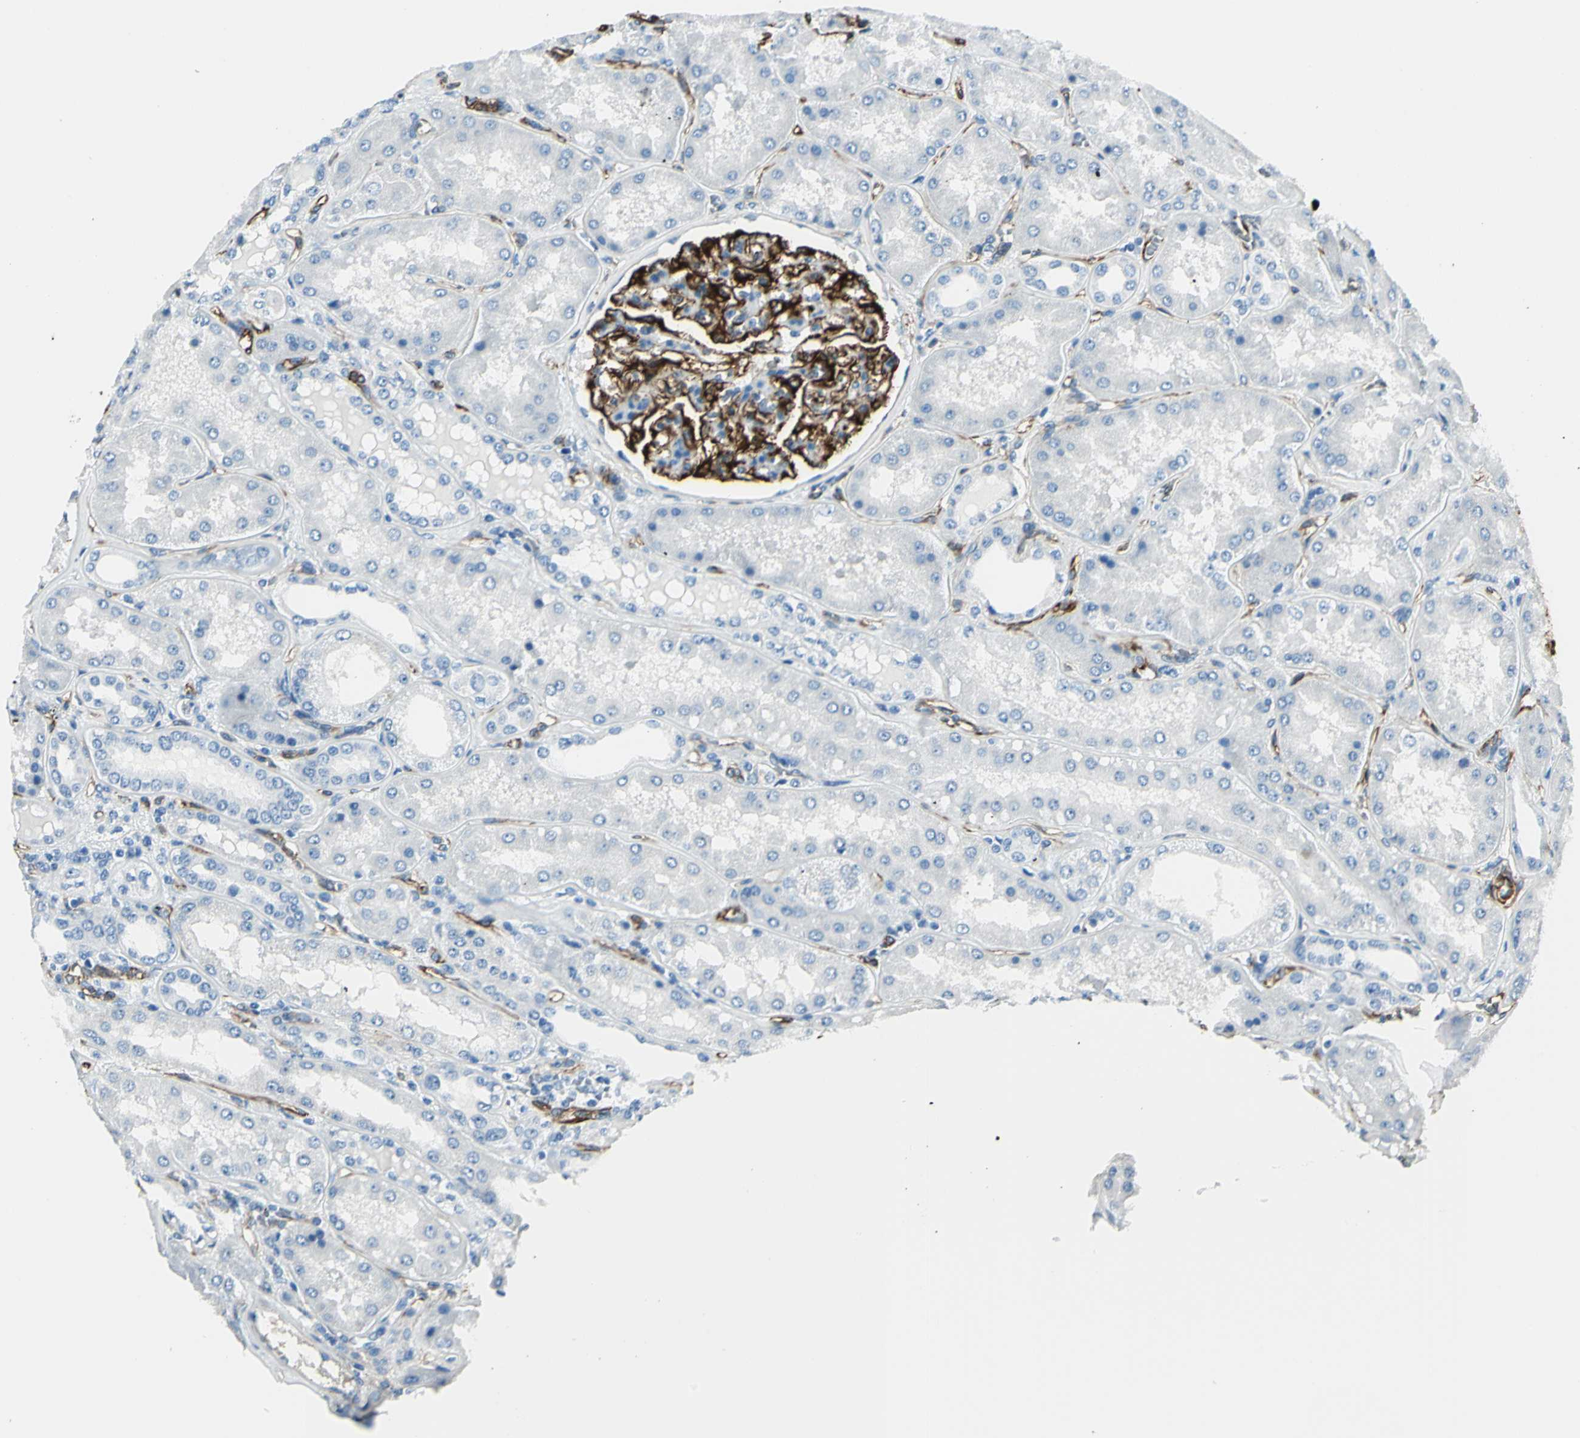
{"staining": {"intensity": "strong", "quantity": ">75%", "location": "cytoplasmic/membranous"}, "tissue": "kidney", "cell_type": "Cells in glomeruli", "image_type": "normal", "snomed": [{"axis": "morphology", "description": "Normal tissue, NOS"}, {"axis": "topography", "description": "Kidney"}], "caption": "Benign kidney demonstrates strong cytoplasmic/membranous positivity in about >75% of cells in glomeruli.", "gene": "PTH2R", "patient": {"sex": "female", "age": 56}}